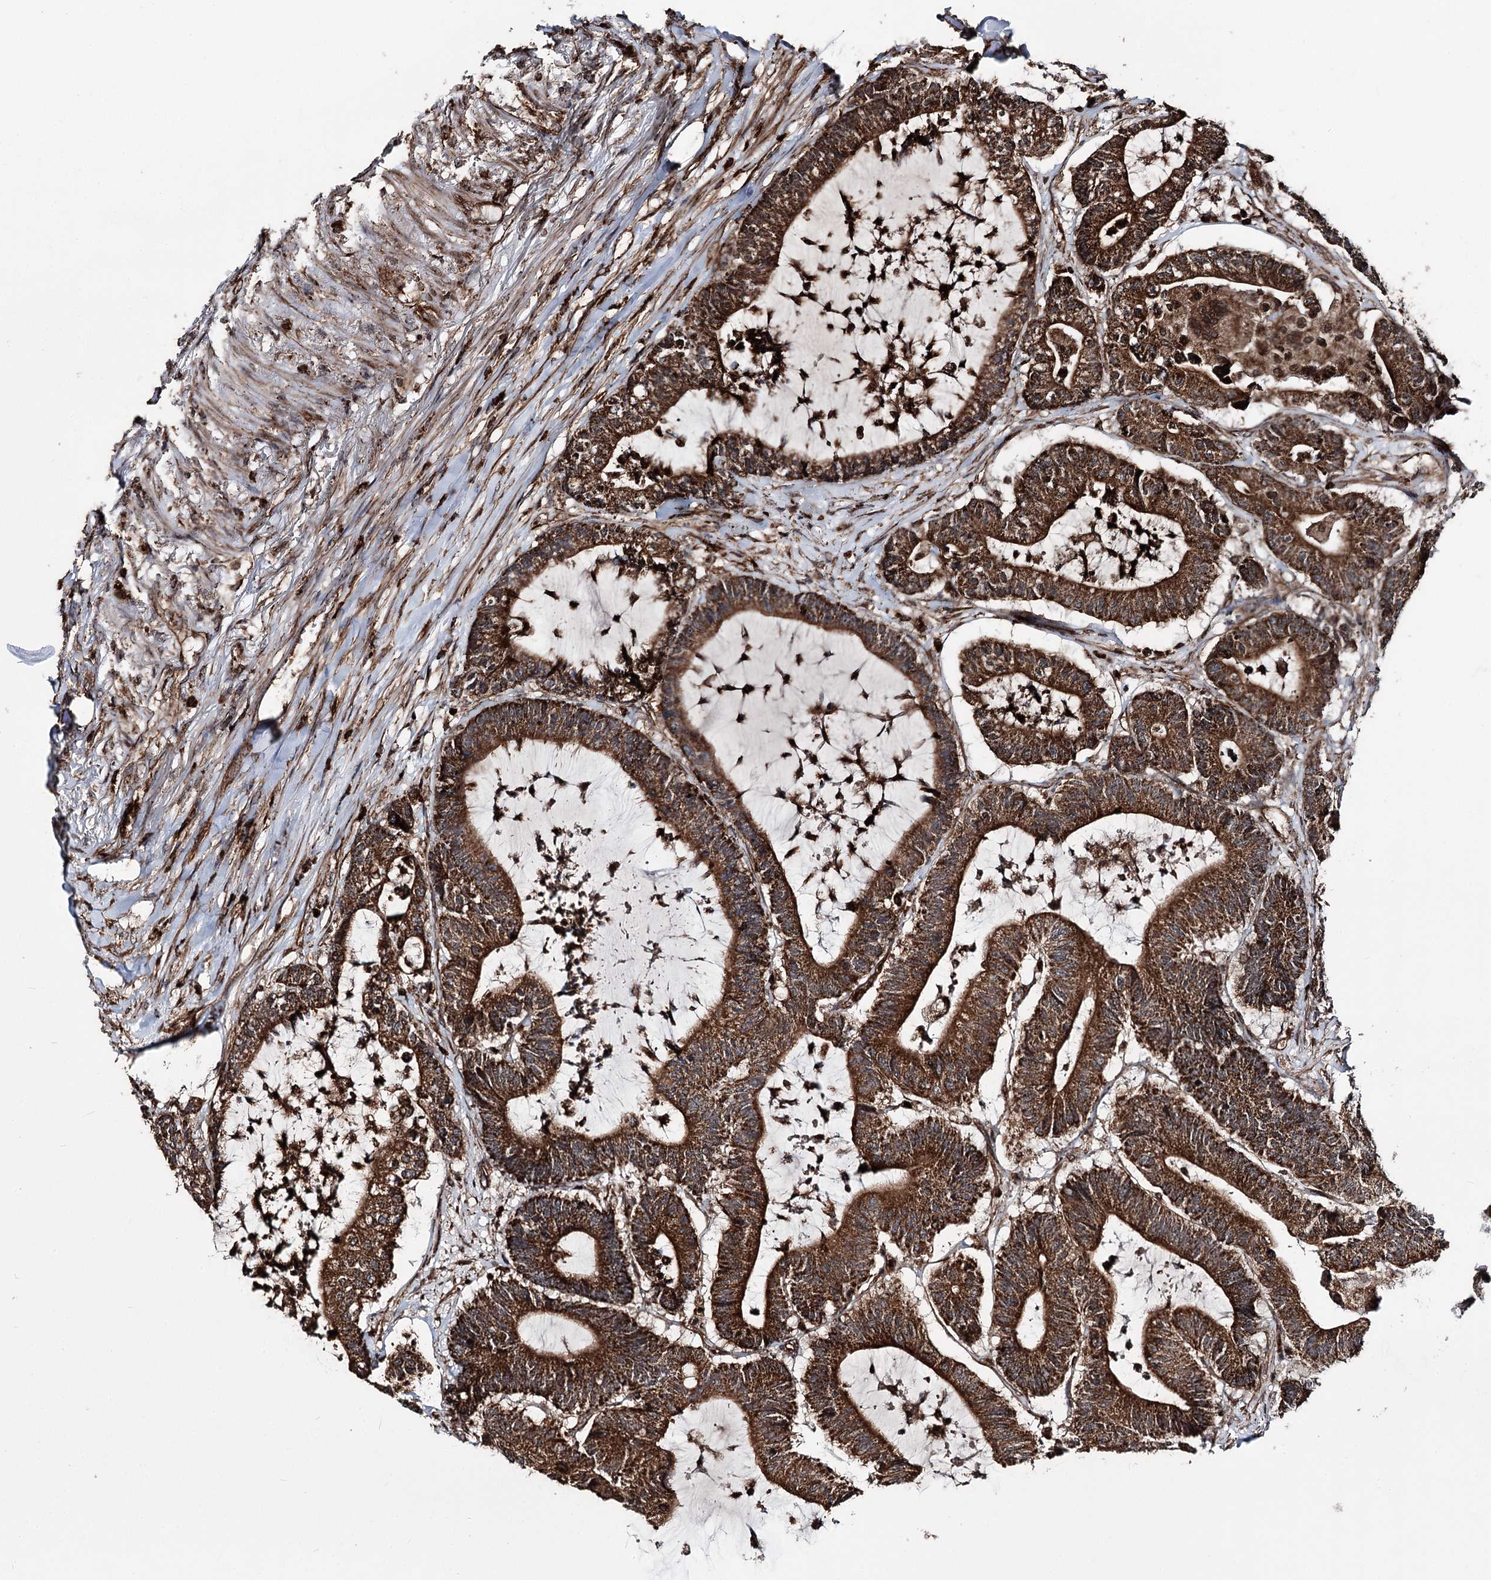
{"staining": {"intensity": "strong", "quantity": ">75%", "location": "cytoplasmic/membranous"}, "tissue": "colorectal cancer", "cell_type": "Tumor cells", "image_type": "cancer", "snomed": [{"axis": "morphology", "description": "Adenocarcinoma, NOS"}, {"axis": "topography", "description": "Colon"}], "caption": "Colorectal cancer stained with a protein marker reveals strong staining in tumor cells.", "gene": "FGFR1OP2", "patient": {"sex": "female", "age": 84}}